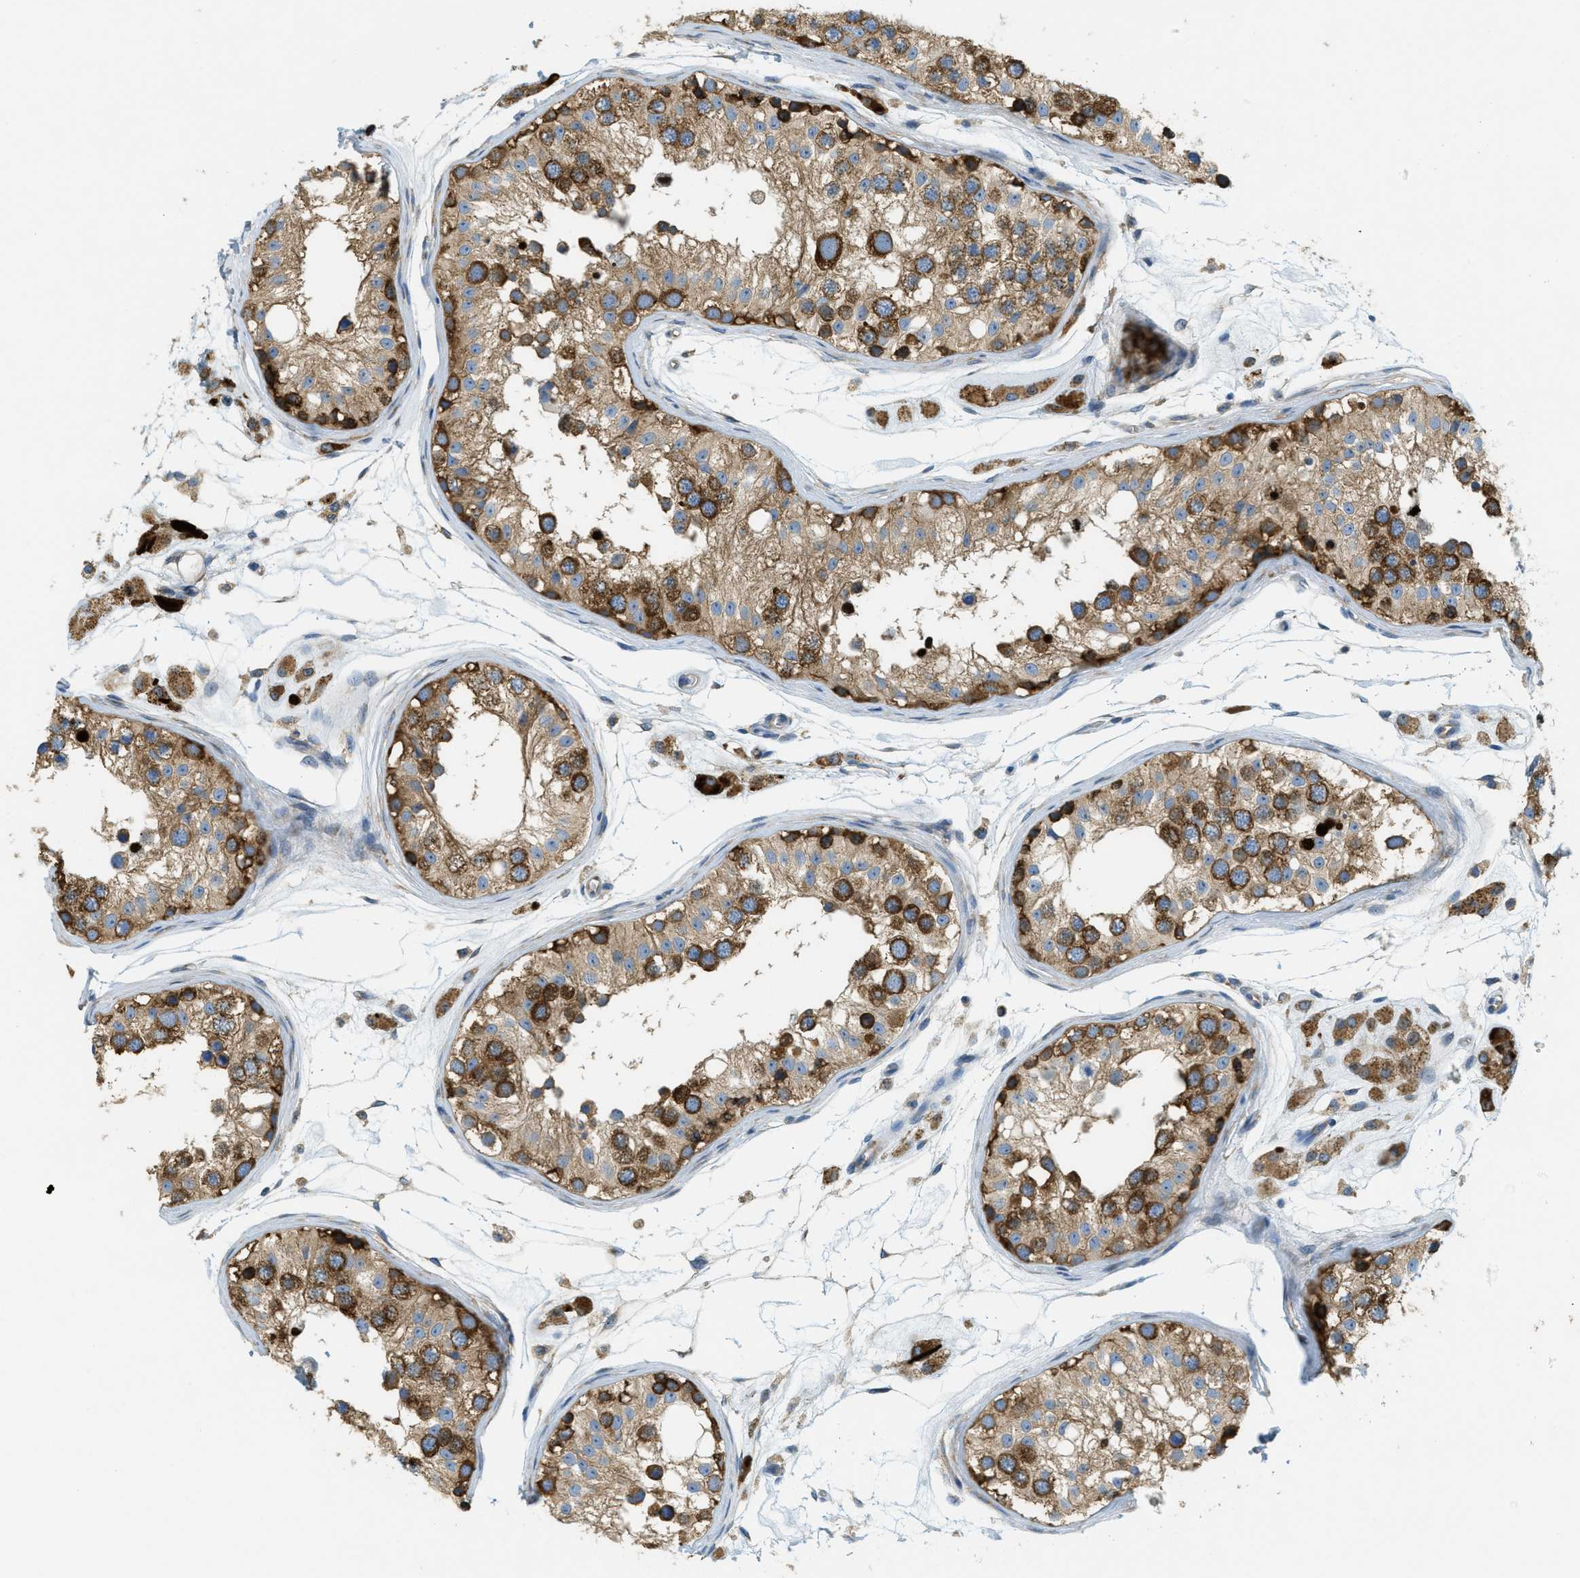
{"staining": {"intensity": "moderate", "quantity": ">75%", "location": "cytoplasmic/membranous"}, "tissue": "testis", "cell_type": "Cells in seminiferous ducts", "image_type": "normal", "snomed": [{"axis": "morphology", "description": "Normal tissue, NOS"}, {"axis": "morphology", "description": "Adenocarcinoma, metastatic, NOS"}, {"axis": "topography", "description": "Testis"}], "caption": "An IHC image of benign tissue is shown. Protein staining in brown labels moderate cytoplasmic/membranous positivity in testis within cells in seminiferous ducts.", "gene": "ABCF1", "patient": {"sex": "male", "age": 26}}